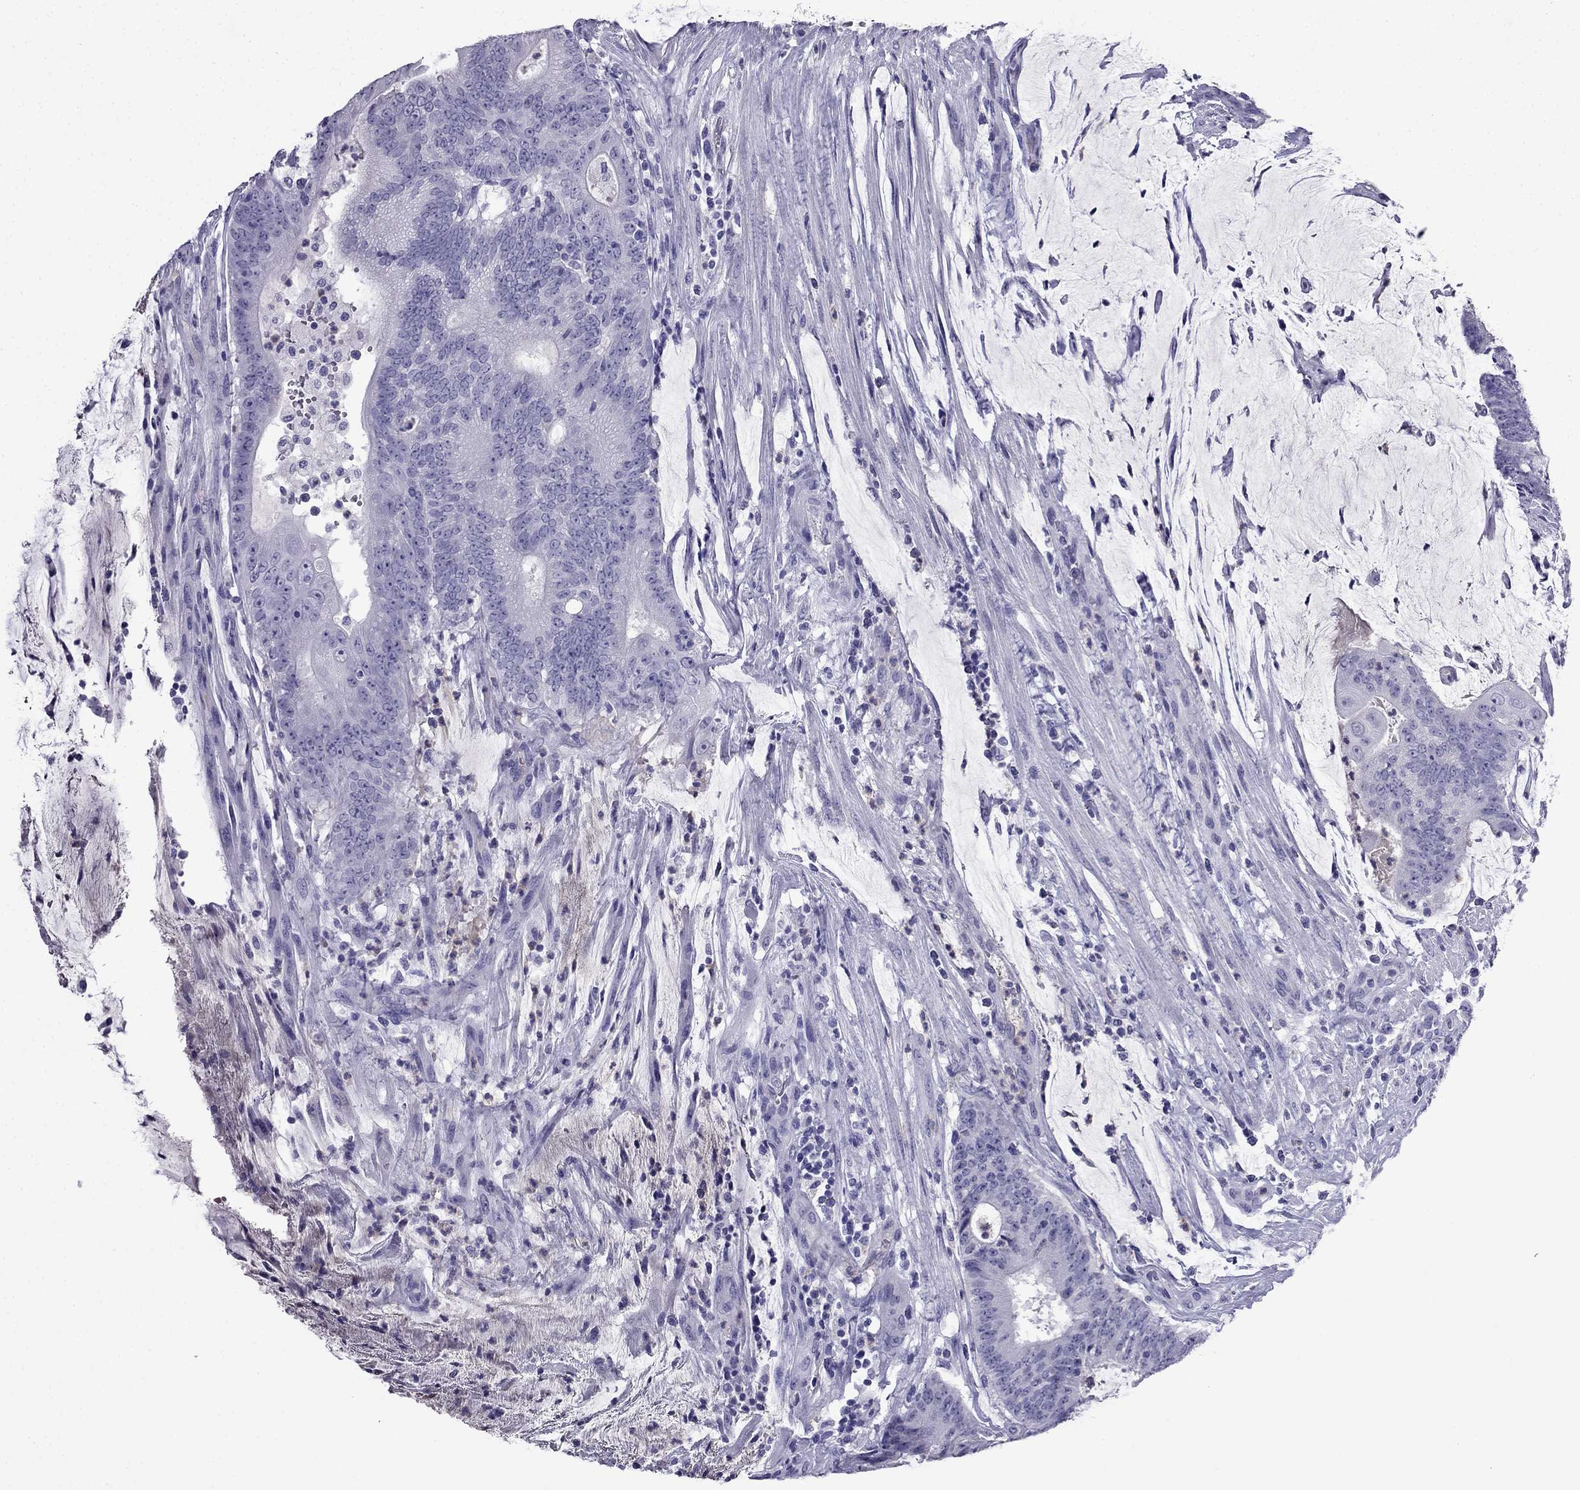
{"staining": {"intensity": "negative", "quantity": "none", "location": "none"}, "tissue": "colorectal cancer", "cell_type": "Tumor cells", "image_type": "cancer", "snomed": [{"axis": "morphology", "description": "Adenocarcinoma, NOS"}, {"axis": "topography", "description": "Colon"}], "caption": "Immunohistochemistry of human adenocarcinoma (colorectal) exhibits no positivity in tumor cells.", "gene": "CDHR4", "patient": {"sex": "female", "age": 43}}